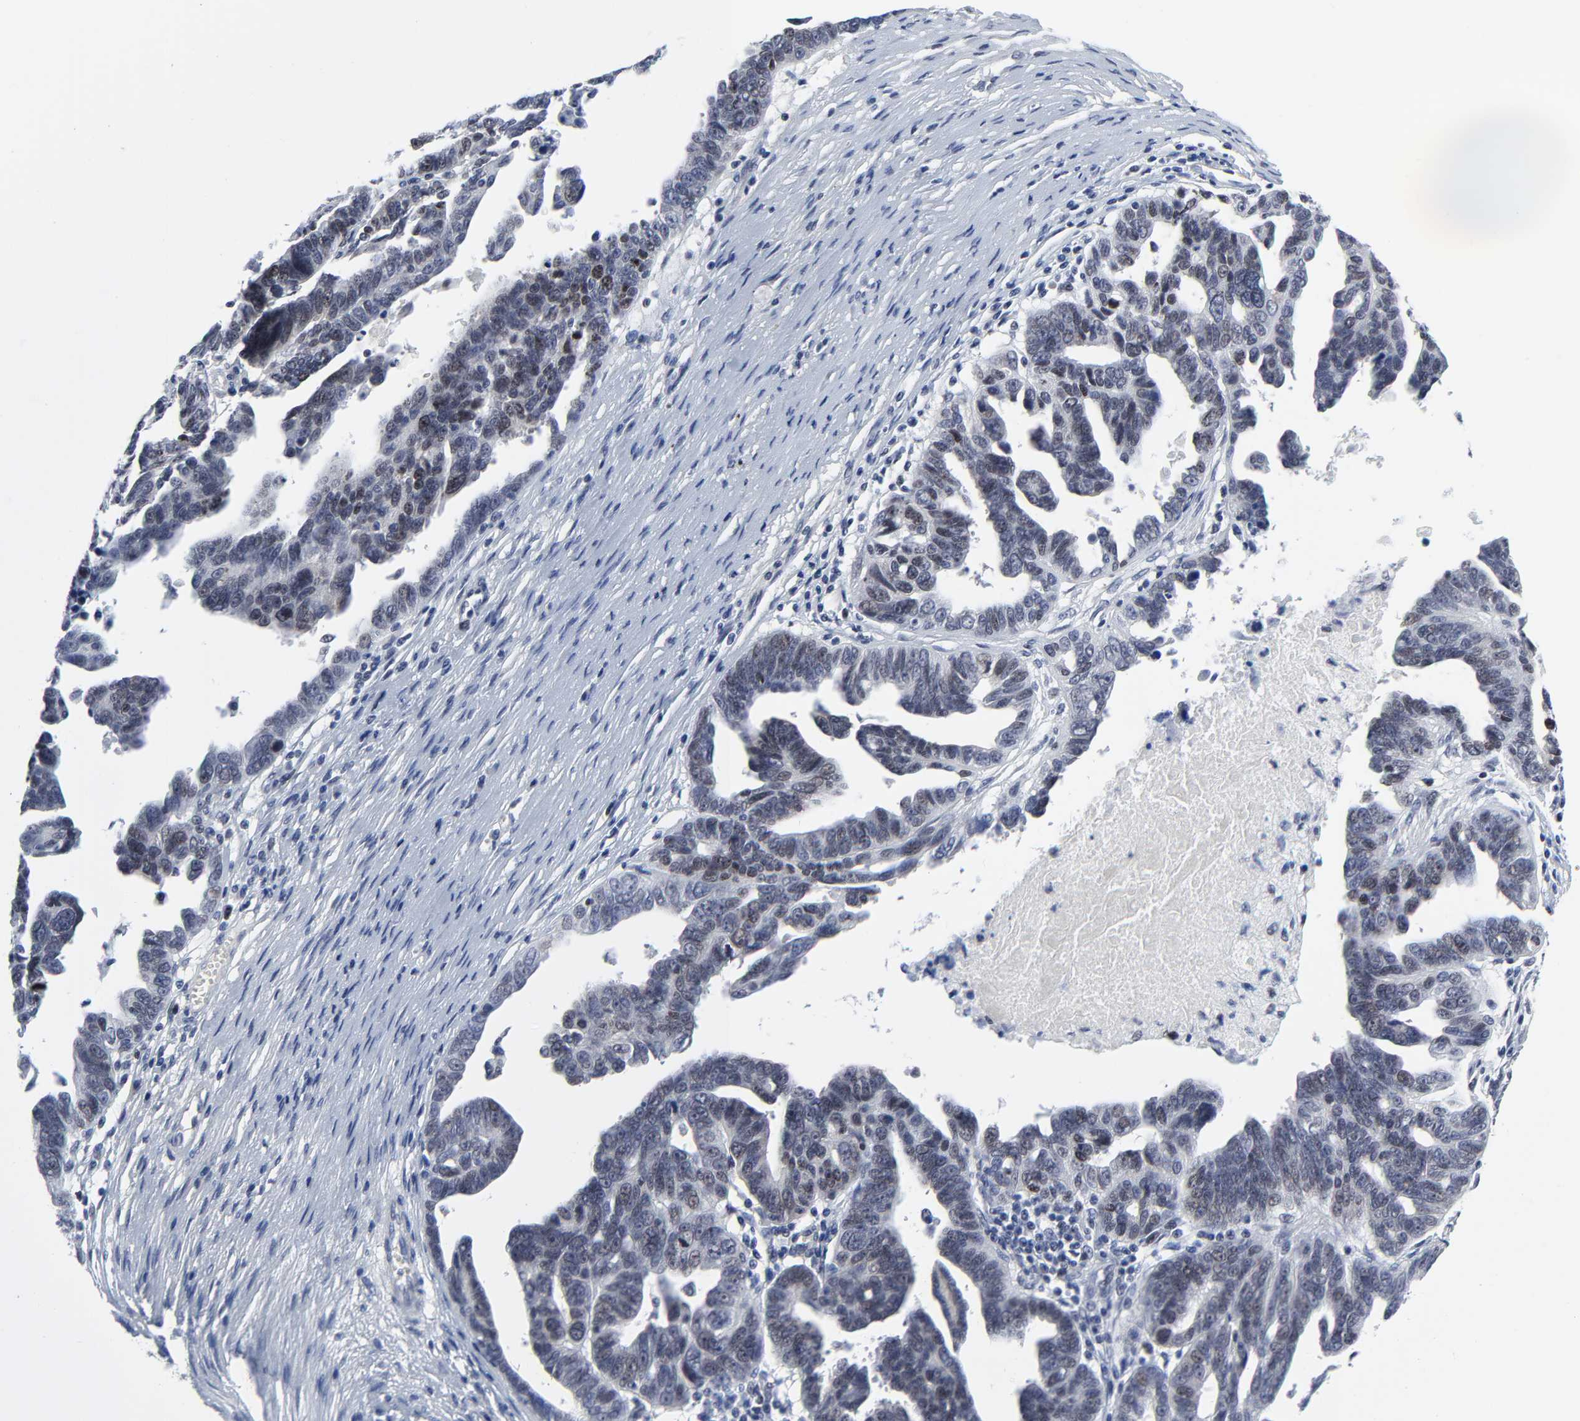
{"staining": {"intensity": "weak", "quantity": "25%-75%", "location": "nuclear"}, "tissue": "ovarian cancer", "cell_type": "Tumor cells", "image_type": "cancer", "snomed": [{"axis": "morphology", "description": "Carcinoma, endometroid"}, {"axis": "morphology", "description": "Cystadenocarcinoma, serous, NOS"}, {"axis": "topography", "description": "Ovary"}], "caption": "Protein analysis of ovarian cancer (endometroid carcinoma) tissue demonstrates weak nuclear staining in approximately 25%-75% of tumor cells.", "gene": "ZNF589", "patient": {"sex": "female", "age": 45}}